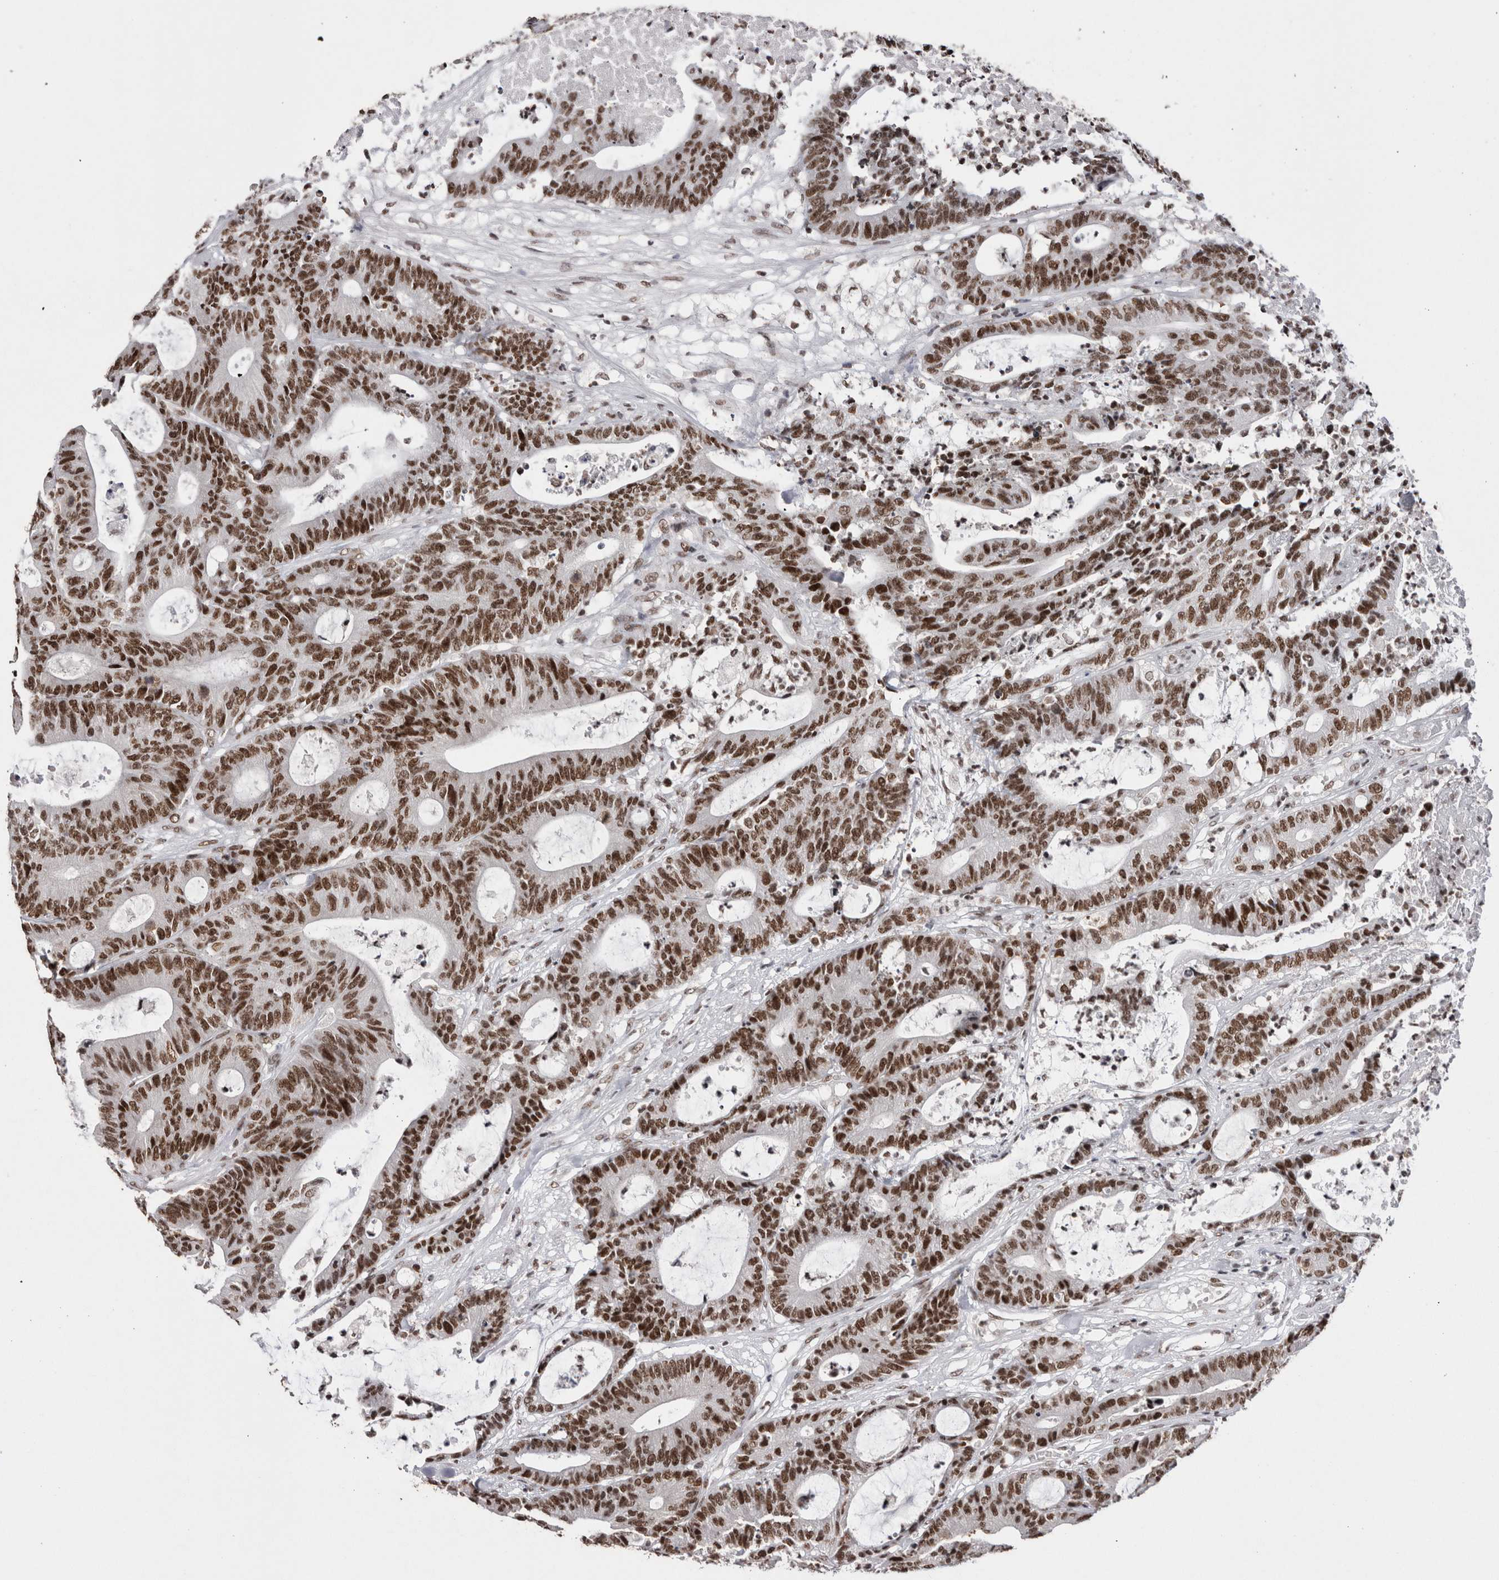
{"staining": {"intensity": "strong", "quantity": ">75%", "location": "nuclear"}, "tissue": "colorectal cancer", "cell_type": "Tumor cells", "image_type": "cancer", "snomed": [{"axis": "morphology", "description": "Adenocarcinoma, NOS"}, {"axis": "topography", "description": "Colon"}], "caption": "Strong nuclear expression is appreciated in about >75% of tumor cells in colorectal cancer (adenocarcinoma).", "gene": "SMC1A", "patient": {"sex": "female", "age": 84}}